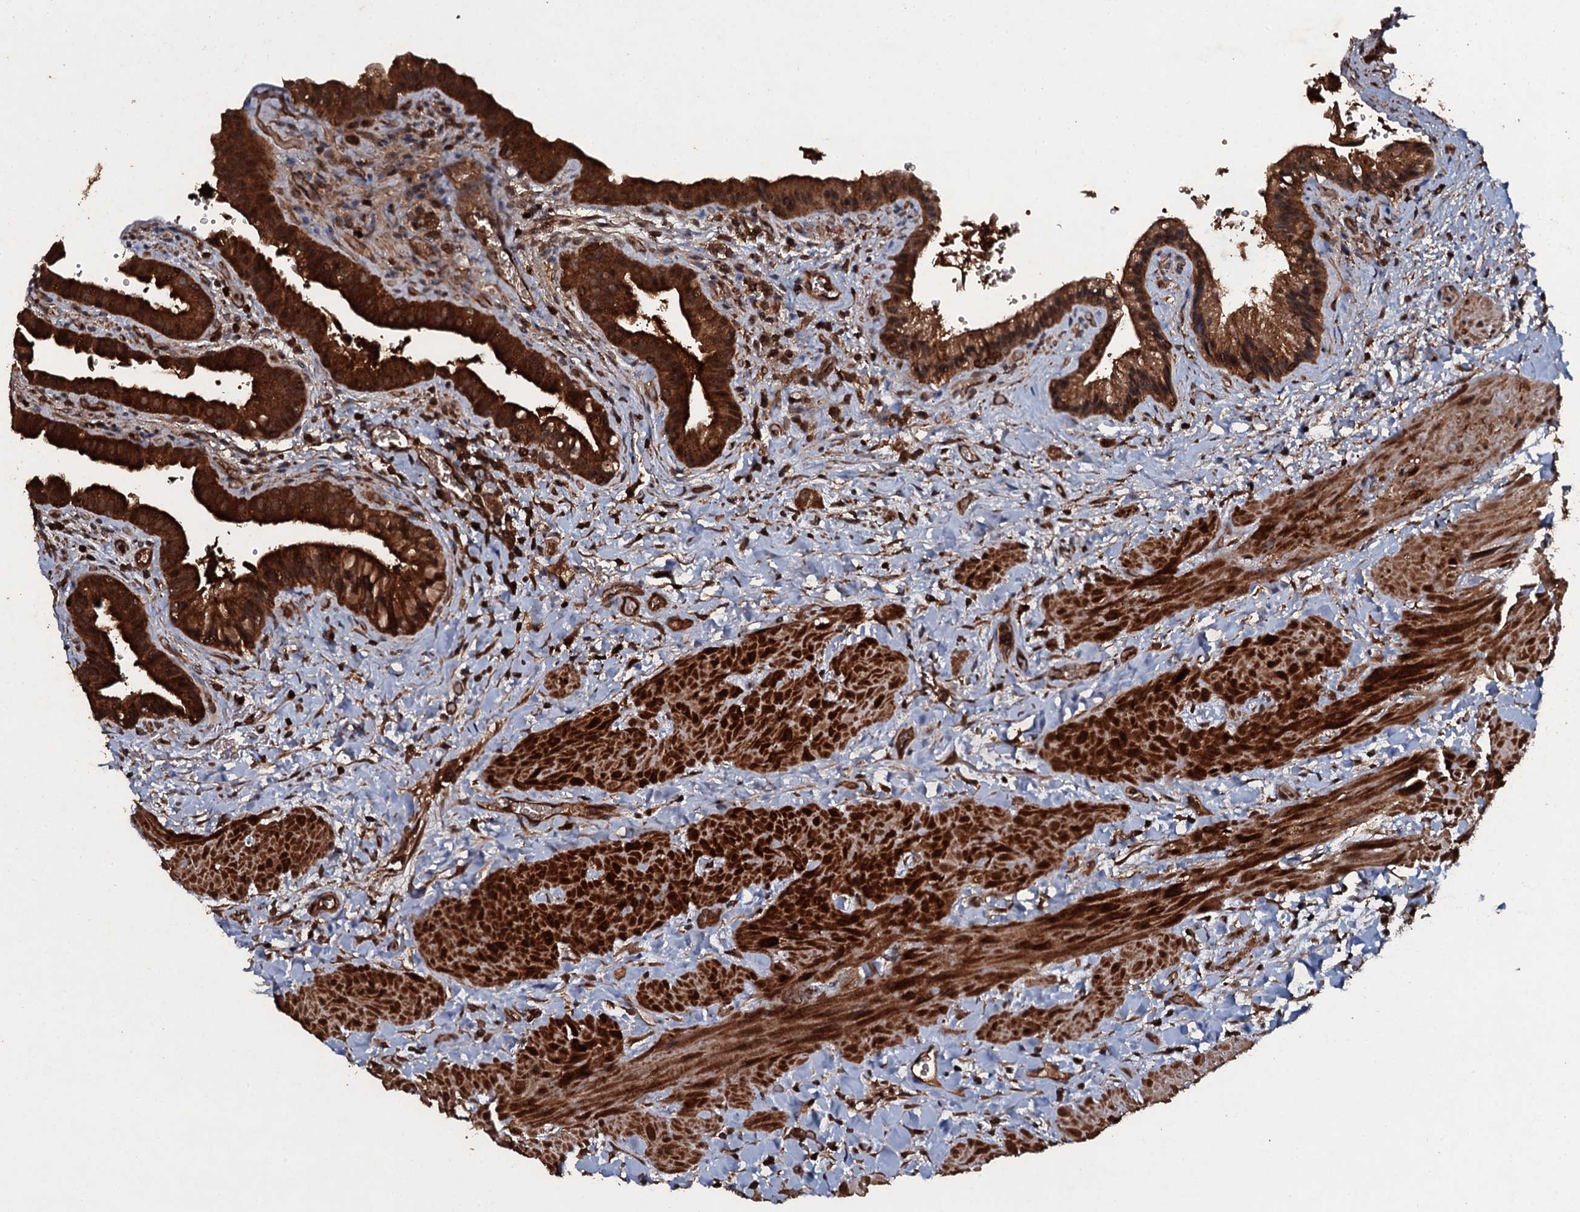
{"staining": {"intensity": "strong", "quantity": ">75%", "location": "cytoplasmic/membranous"}, "tissue": "gallbladder", "cell_type": "Glandular cells", "image_type": "normal", "snomed": [{"axis": "morphology", "description": "Normal tissue, NOS"}, {"axis": "topography", "description": "Gallbladder"}], "caption": "IHC histopathology image of unremarkable human gallbladder stained for a protein (brown), which demonstrates high levels of strong cytoplasmic/membranous positivity in about >75% of glandular cells.", "gene": "ADGRG3", "patient": {"sex": "male", "age": 24}}